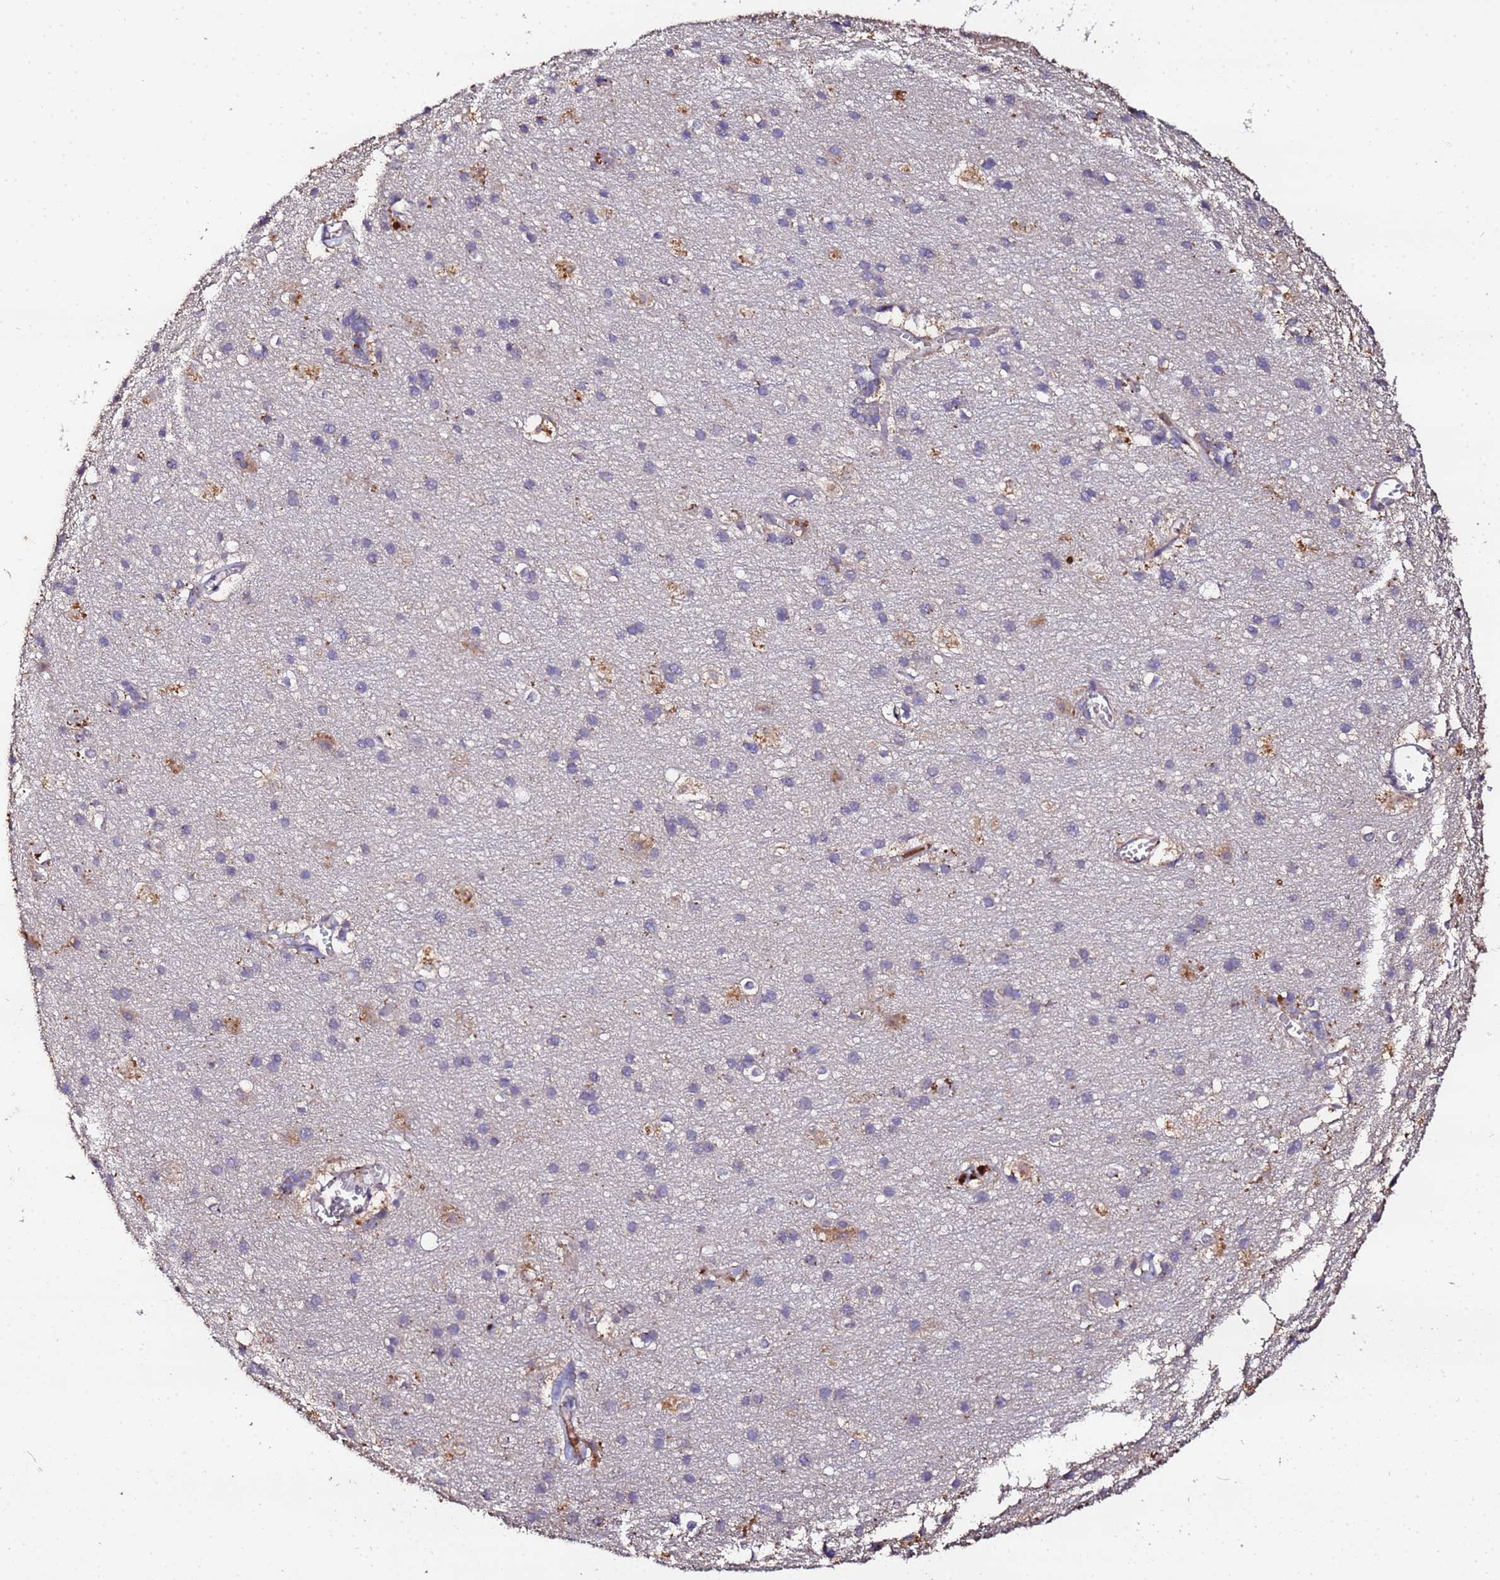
{"staining": {"intensity": "weak", "quantity": "25%-75%", "location": "cytoplasmic/membranous"}, "tissue": "cerebral cortex", "cell_type": "Endothelial cells", "image_type": "normal", "snomed": [{"axis": "morphology", "description": "Normal tissue, NOS"}, {"axis": "topography", "description": "Cerebral cortex"}], "caption": "Protein staining of unremarkable cerebral cortex exhibits weak cytoplasmic/membranous expression in approximately 25%-75% of endothelial cells.", "gene": "MTERF1", "patient": {"sex": "male", "age": 54}}